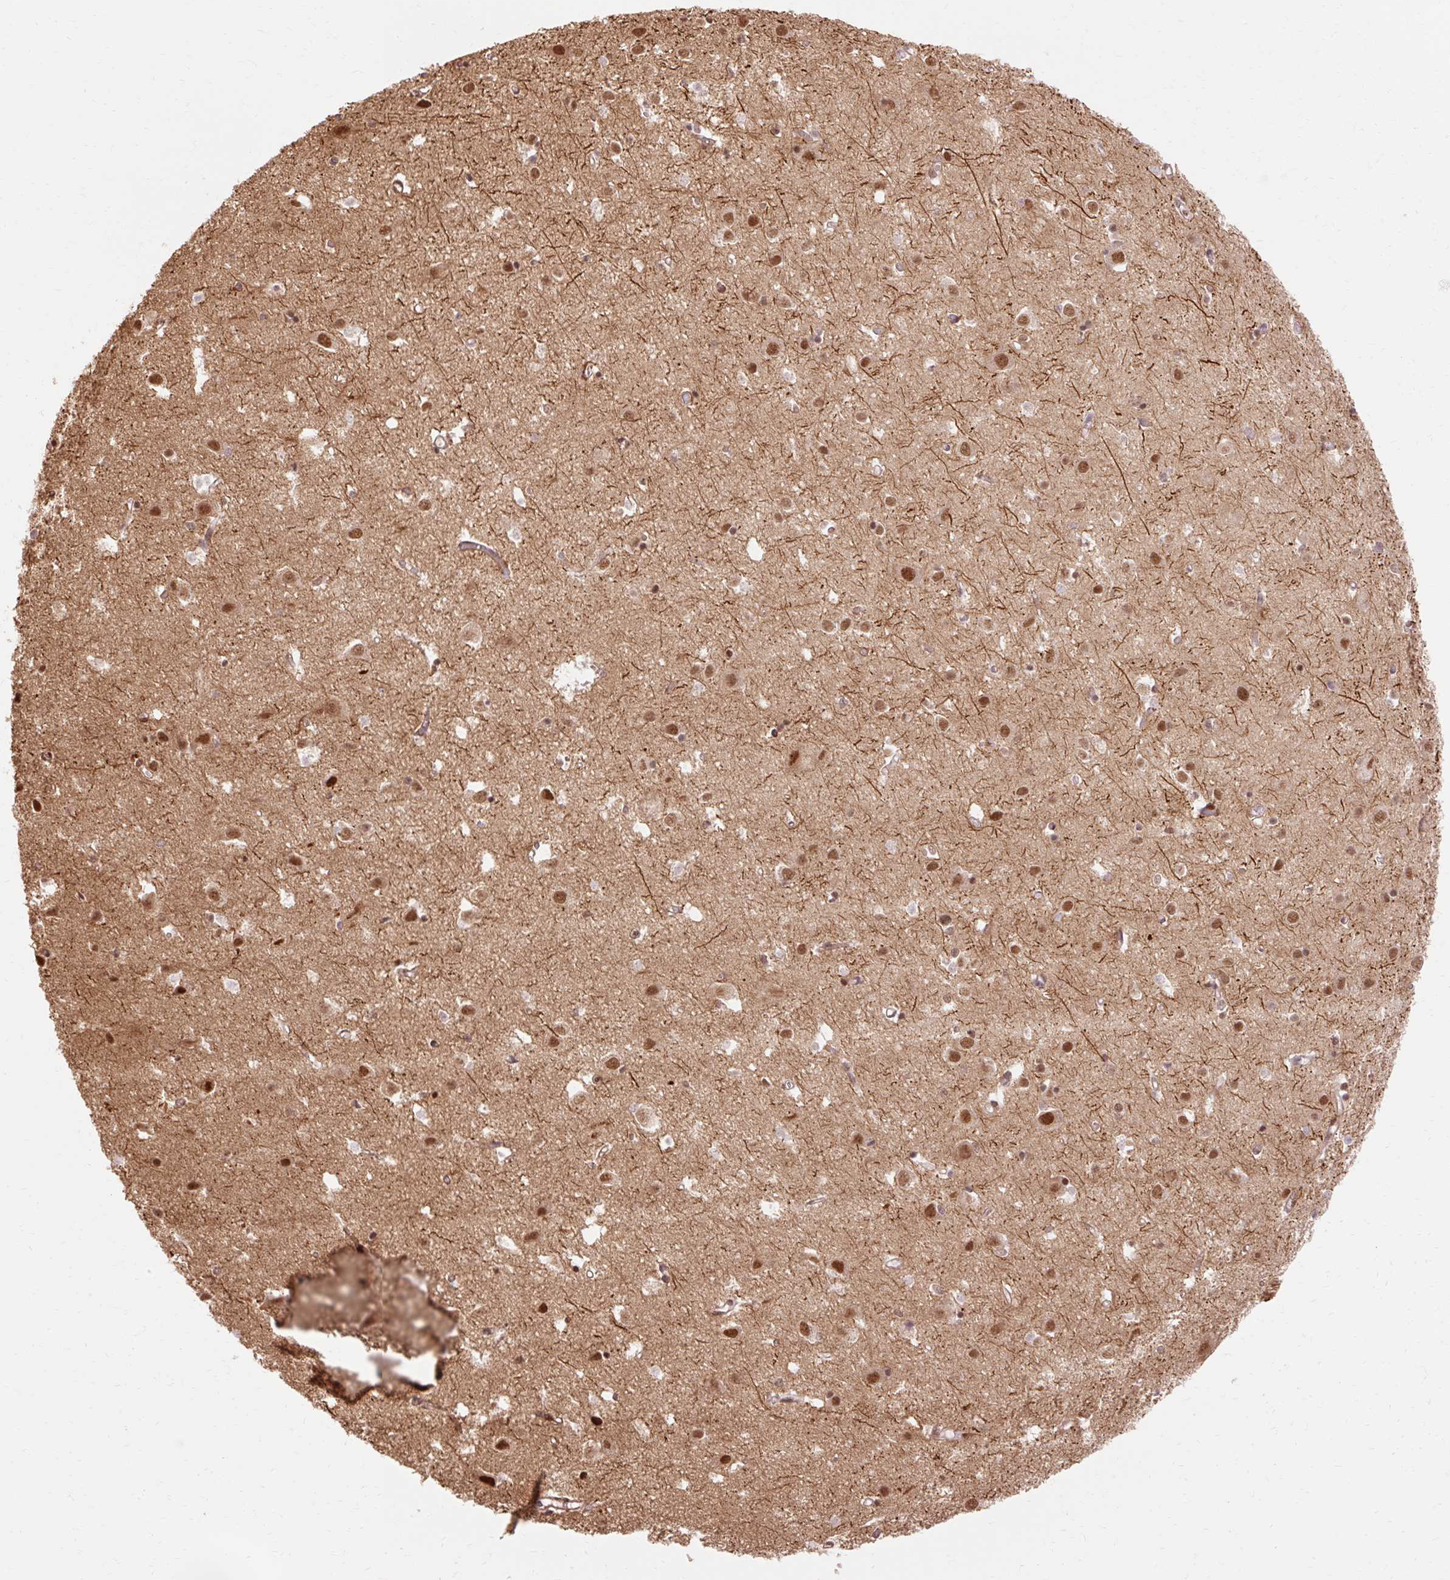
{"staining": {"intensity": "moderate", "quantity": ">75%", "location": "nuclear"}, "tissue": "cerebral cortex", "cell_type": "Endothelial cells", "image_type": "normal", "snomed": [{"axis": "morphology", "description": "Normal tissue, NOS"}, {"axis": "topography", "description": "Cerebral cortex"}], "caption": "Cerebral cortex stained with DAB (3,3'-diaminobenzidine) immunohistochemistry demonstrates medium levels of moderate nuclear expression in approximately >75% of endothelial cells. (Stains: DAB (3,3'-diaminobenzidine) in brown, nuclei in blue, Microscopy: brightfield microscopy at high magnification).", "gene": "MECOM", "patient": {"sex": "male", "age": 70}}